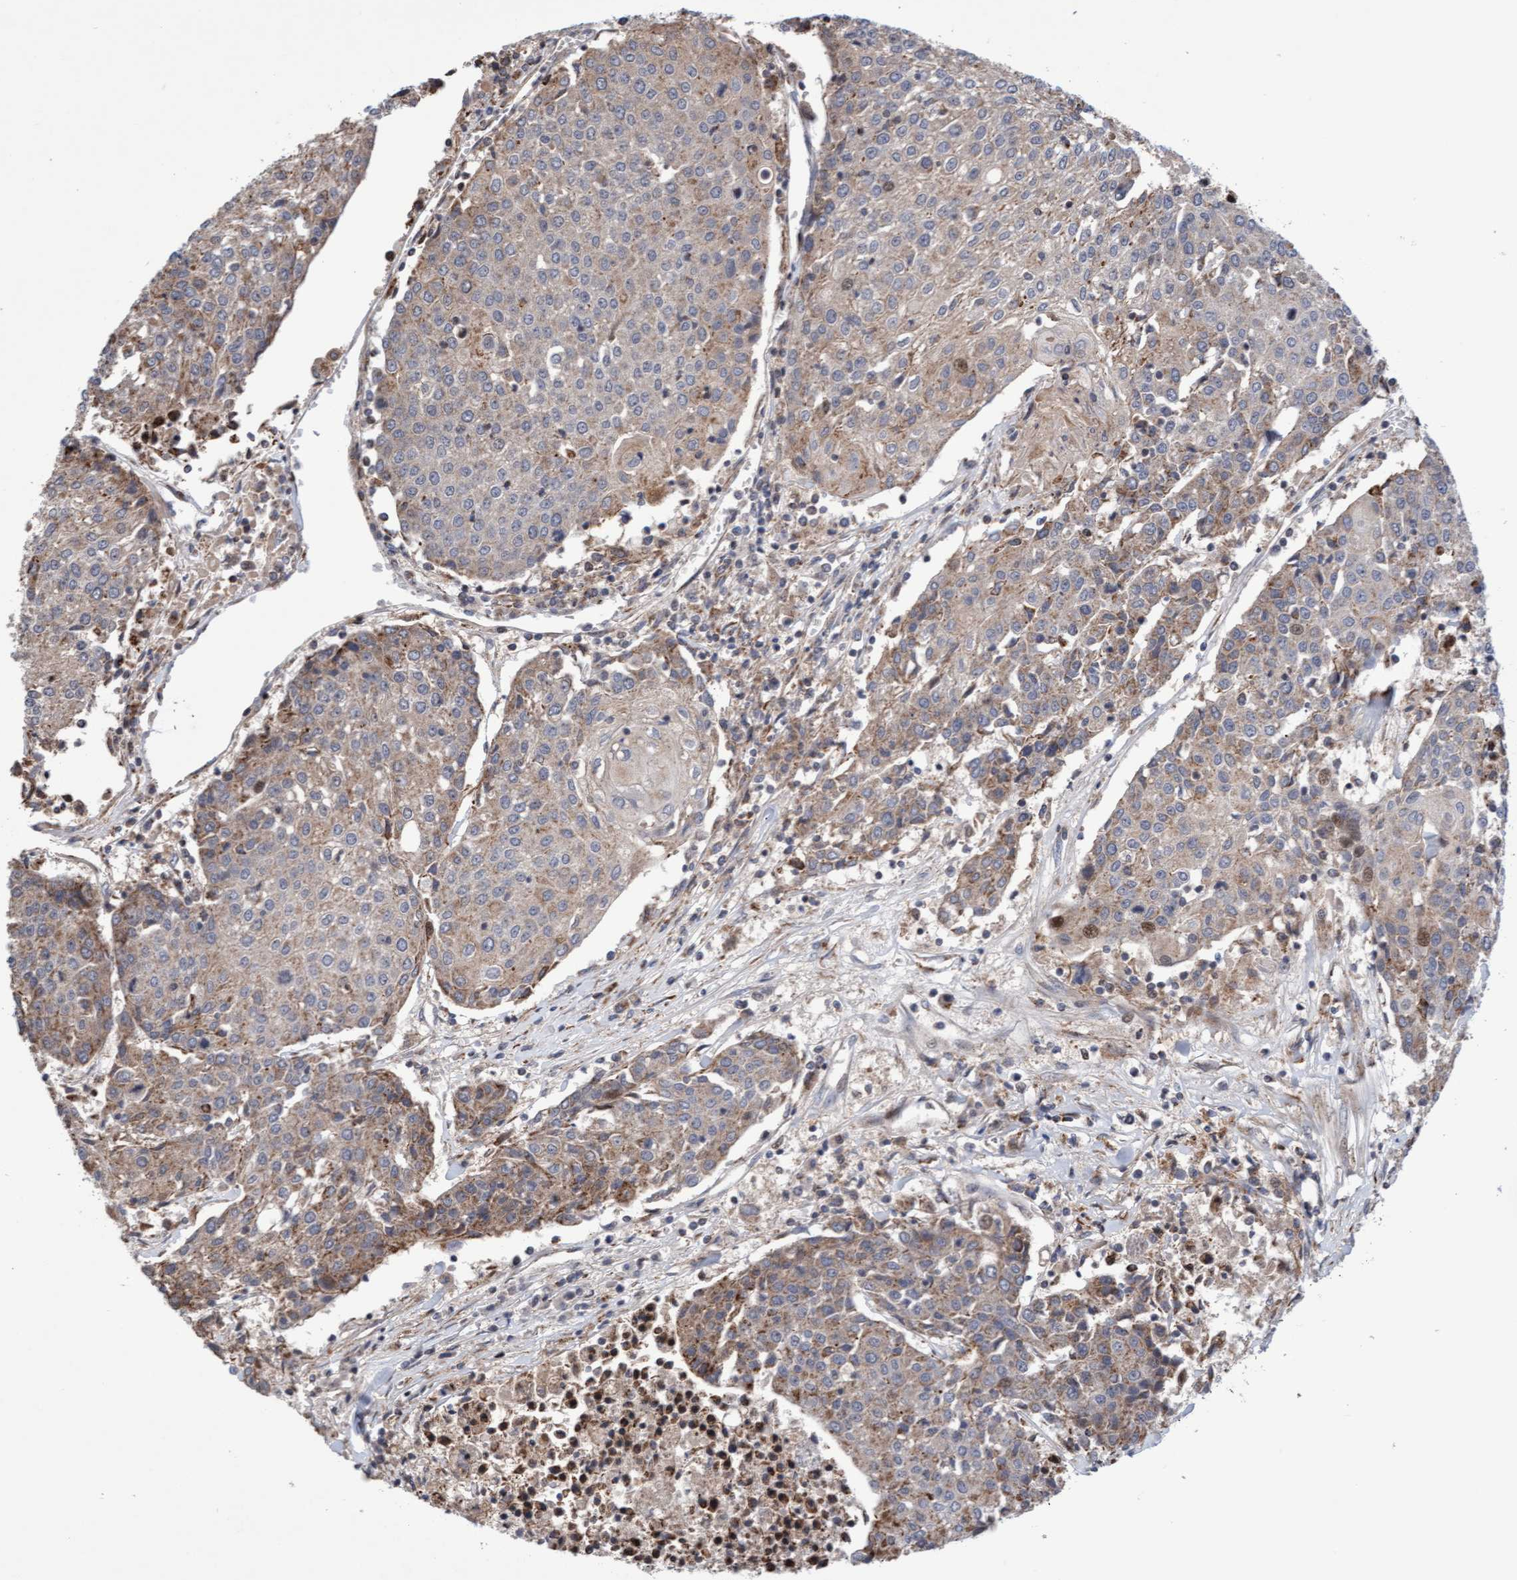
{"staining": {"intensity": "weak", "quantity": ">75%", "location": "cytoplasmic/membranous"}, "tissue": "urothelial cancer", "cell_type": "Tumor cells", "image_type": "cancer", "snomed": [{"axis": "morphology", "description": "Urothelial carcinoma, High grade"}, {"axis": "topography", "description": "Urinary bladder"}], "caption": "Immunohistochemistry (IHC) of high-grade urothelial carcinoma displays low levels of weak cytoplasmic/membranous positivity in approximately >75% of tumor cells.", "gene": "PECR", "patient": {"sex": "female", "age": 85}}